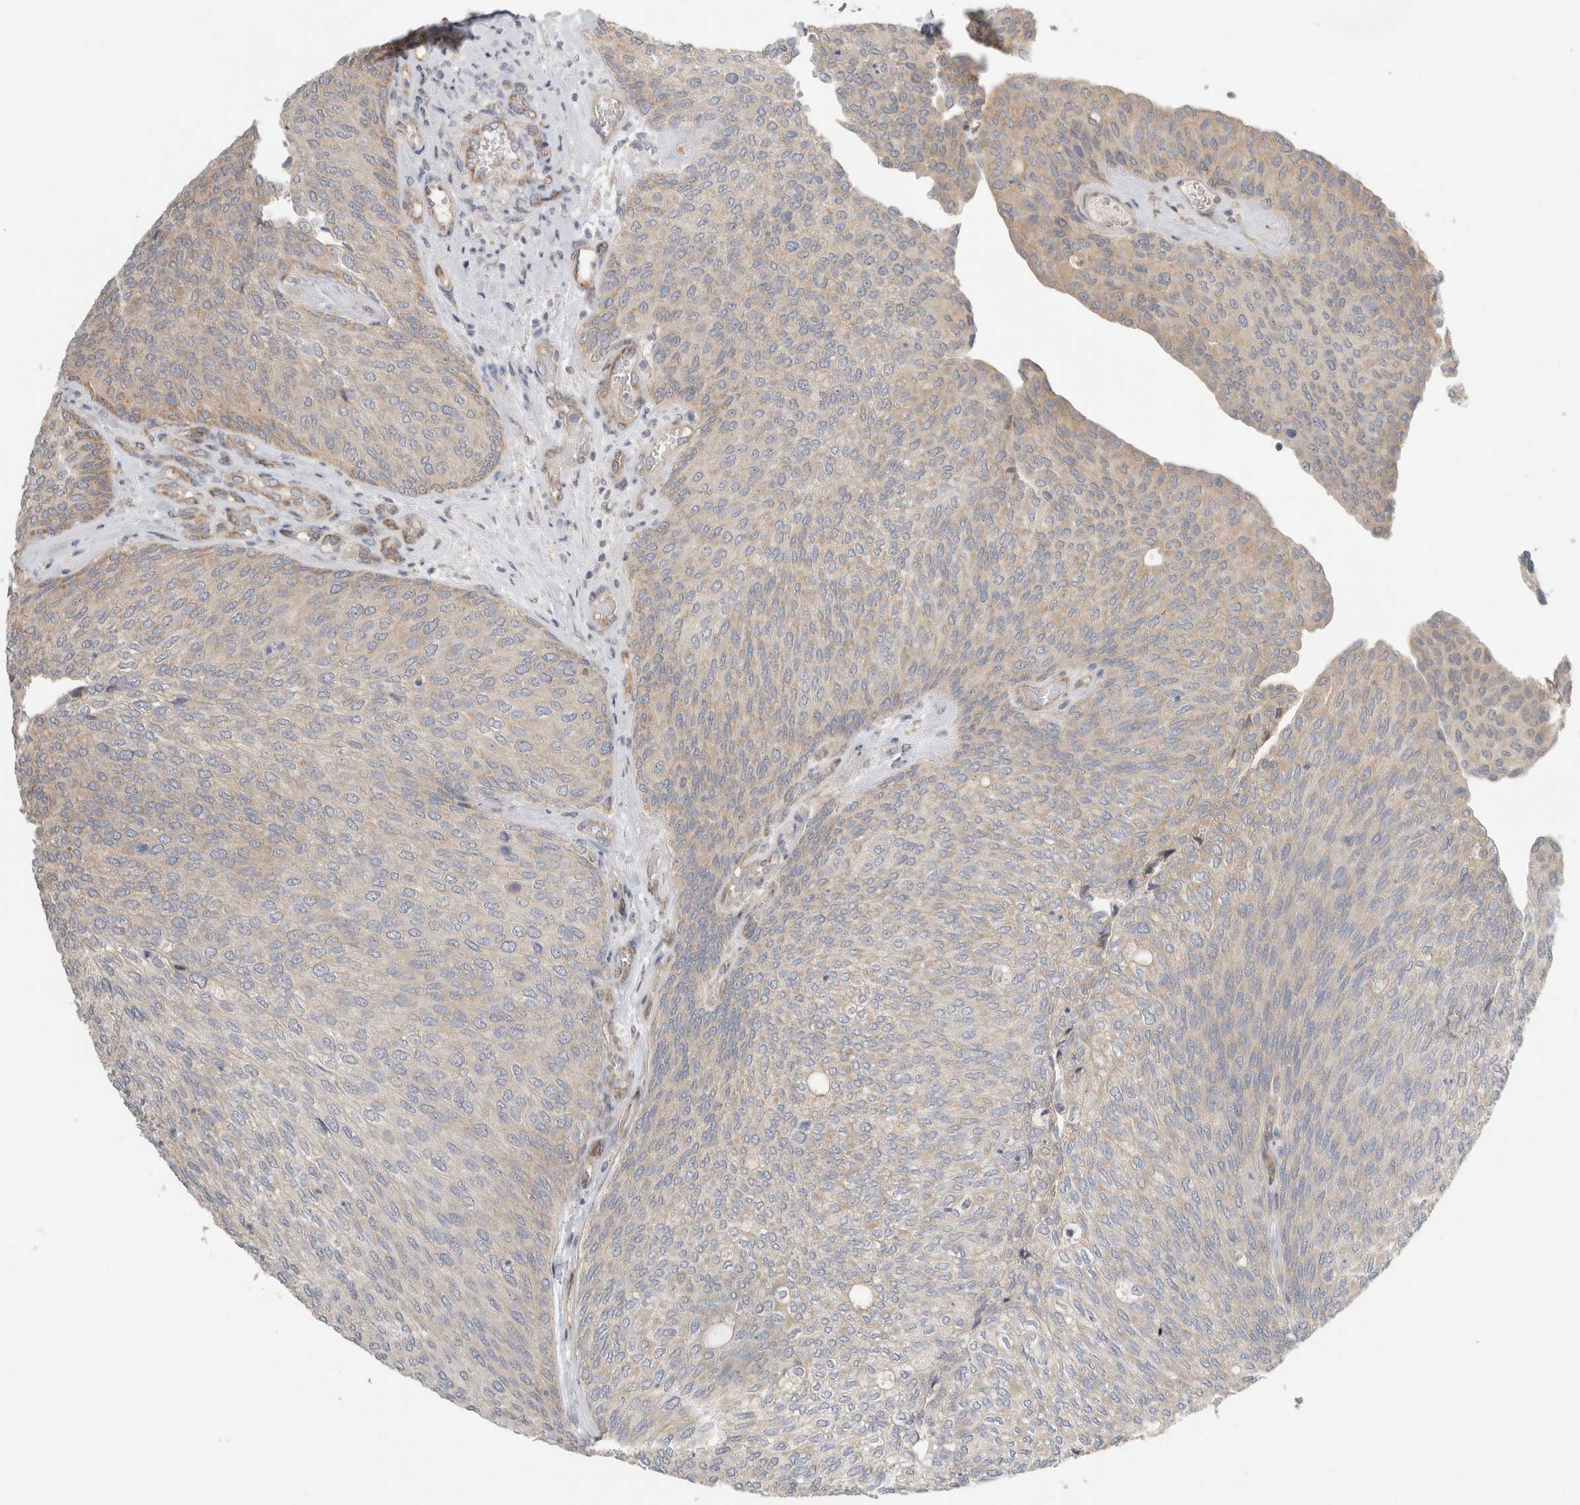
{"staining": {"intensity": "weak", "quantity": "<25%", "location": "cytoplasmic/membranous"}, "tissue": "urothelial cancer", "cell_type": "Tumor cells", "image_type": "cancer", "snomed": [{"axis": "morphology", "description": "Urothelial carcinoma, Low grade"}, {"axis": "topography", "description": "Urinary bladder"}], "caption": "This is an IHC image of urothelial carcinoma (low-grade). There is no positivity in tumor cells.", "gene": "KPNA5", "patient": {"sex": "female", "age": 79}}